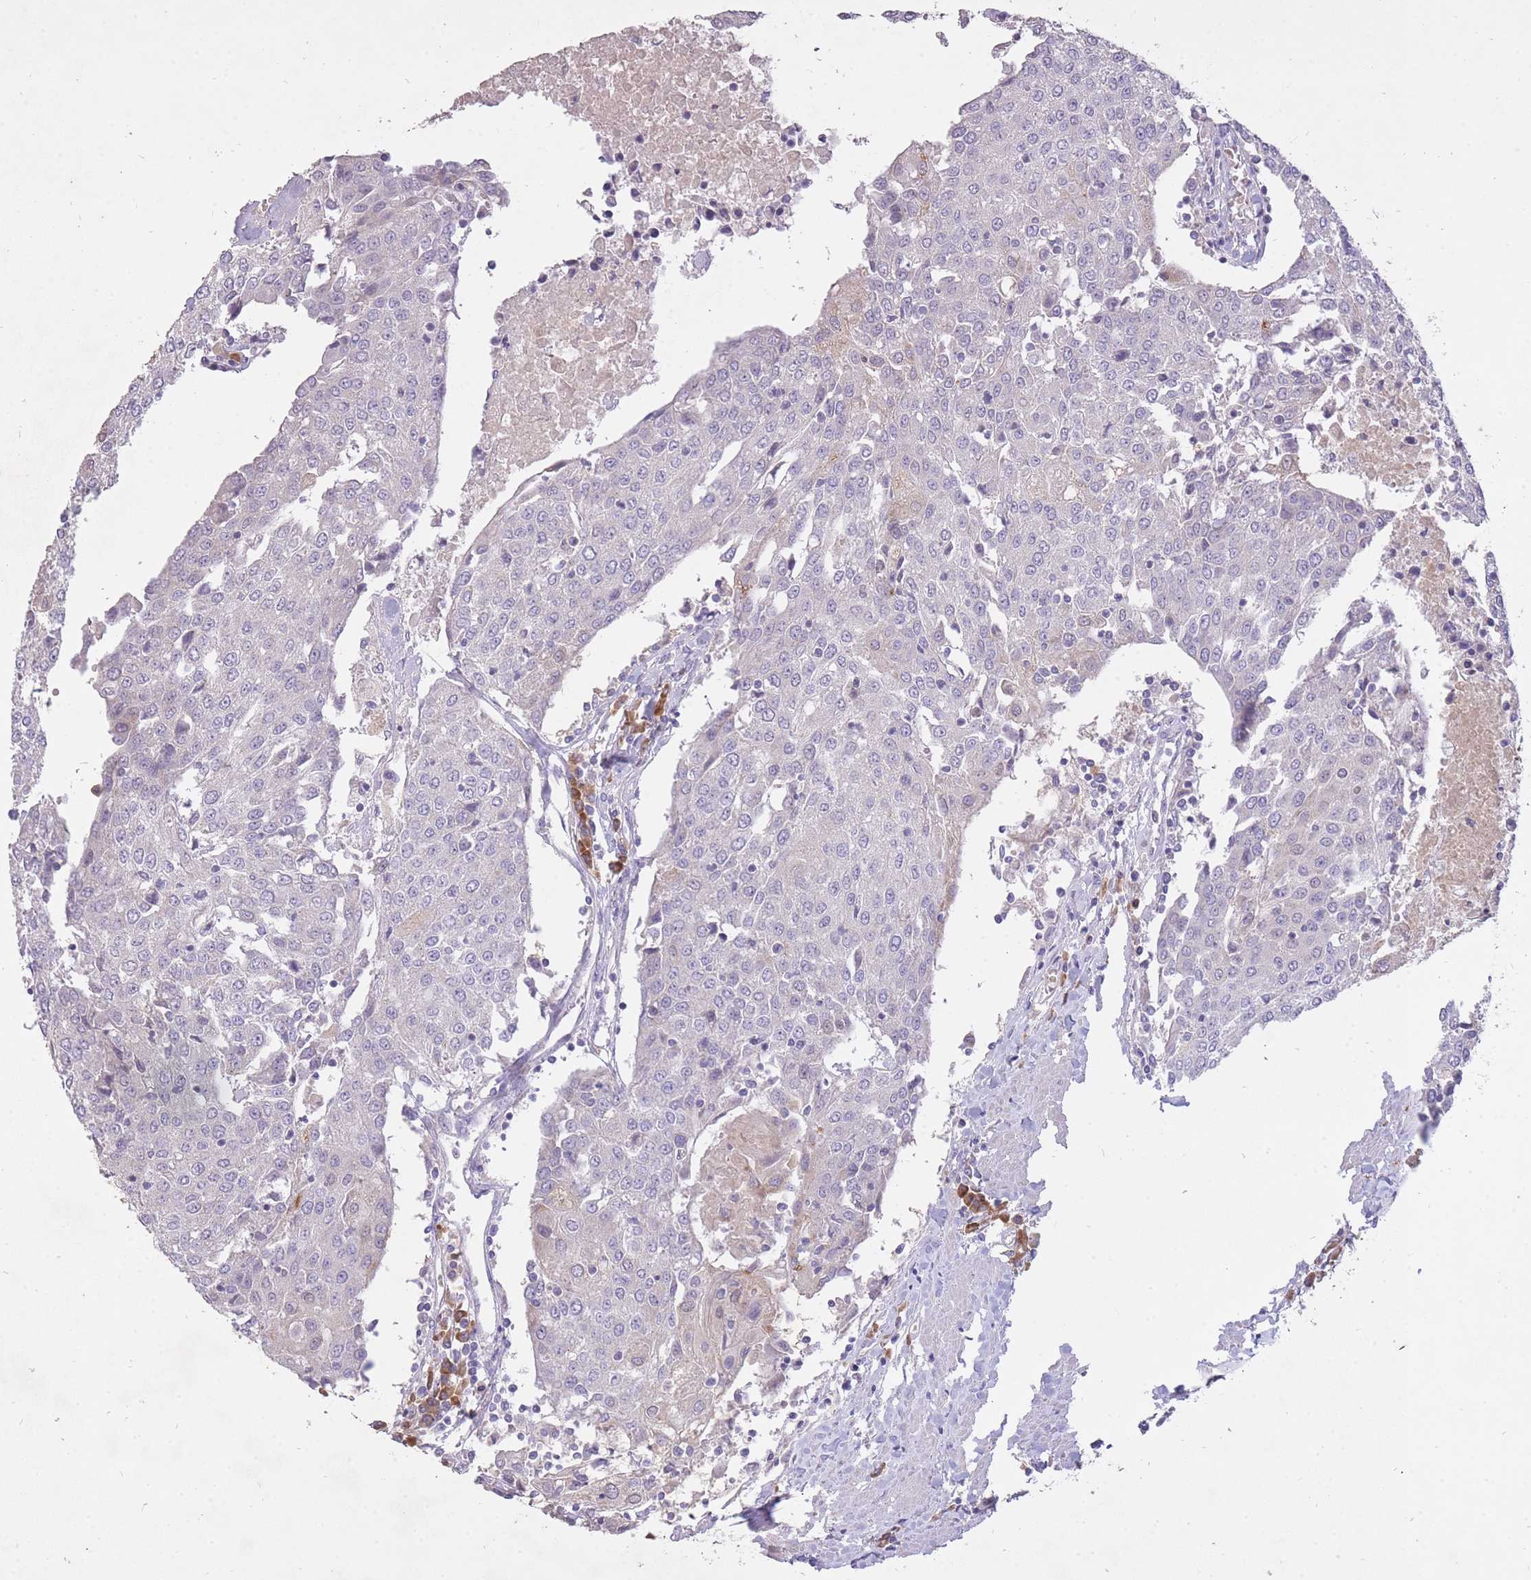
{"staining": {"intensity": "negative", "quantity": "none", "location": "none"}, "tissue": "urothelial cancer", "cell_type": "Tumor cells", "image_type": "cancer", "snomed": [{"axis": "morphology", "description": "Urothelial carcinoma, High grade"}, {"axis": "topography", "description": "Urinary bladder"}], "caption": "Tumor cells are negative for brown protein staining in urothelial cancer.", "gene": "FRG2C", "patient": {"sex": "female", "age": 85}}